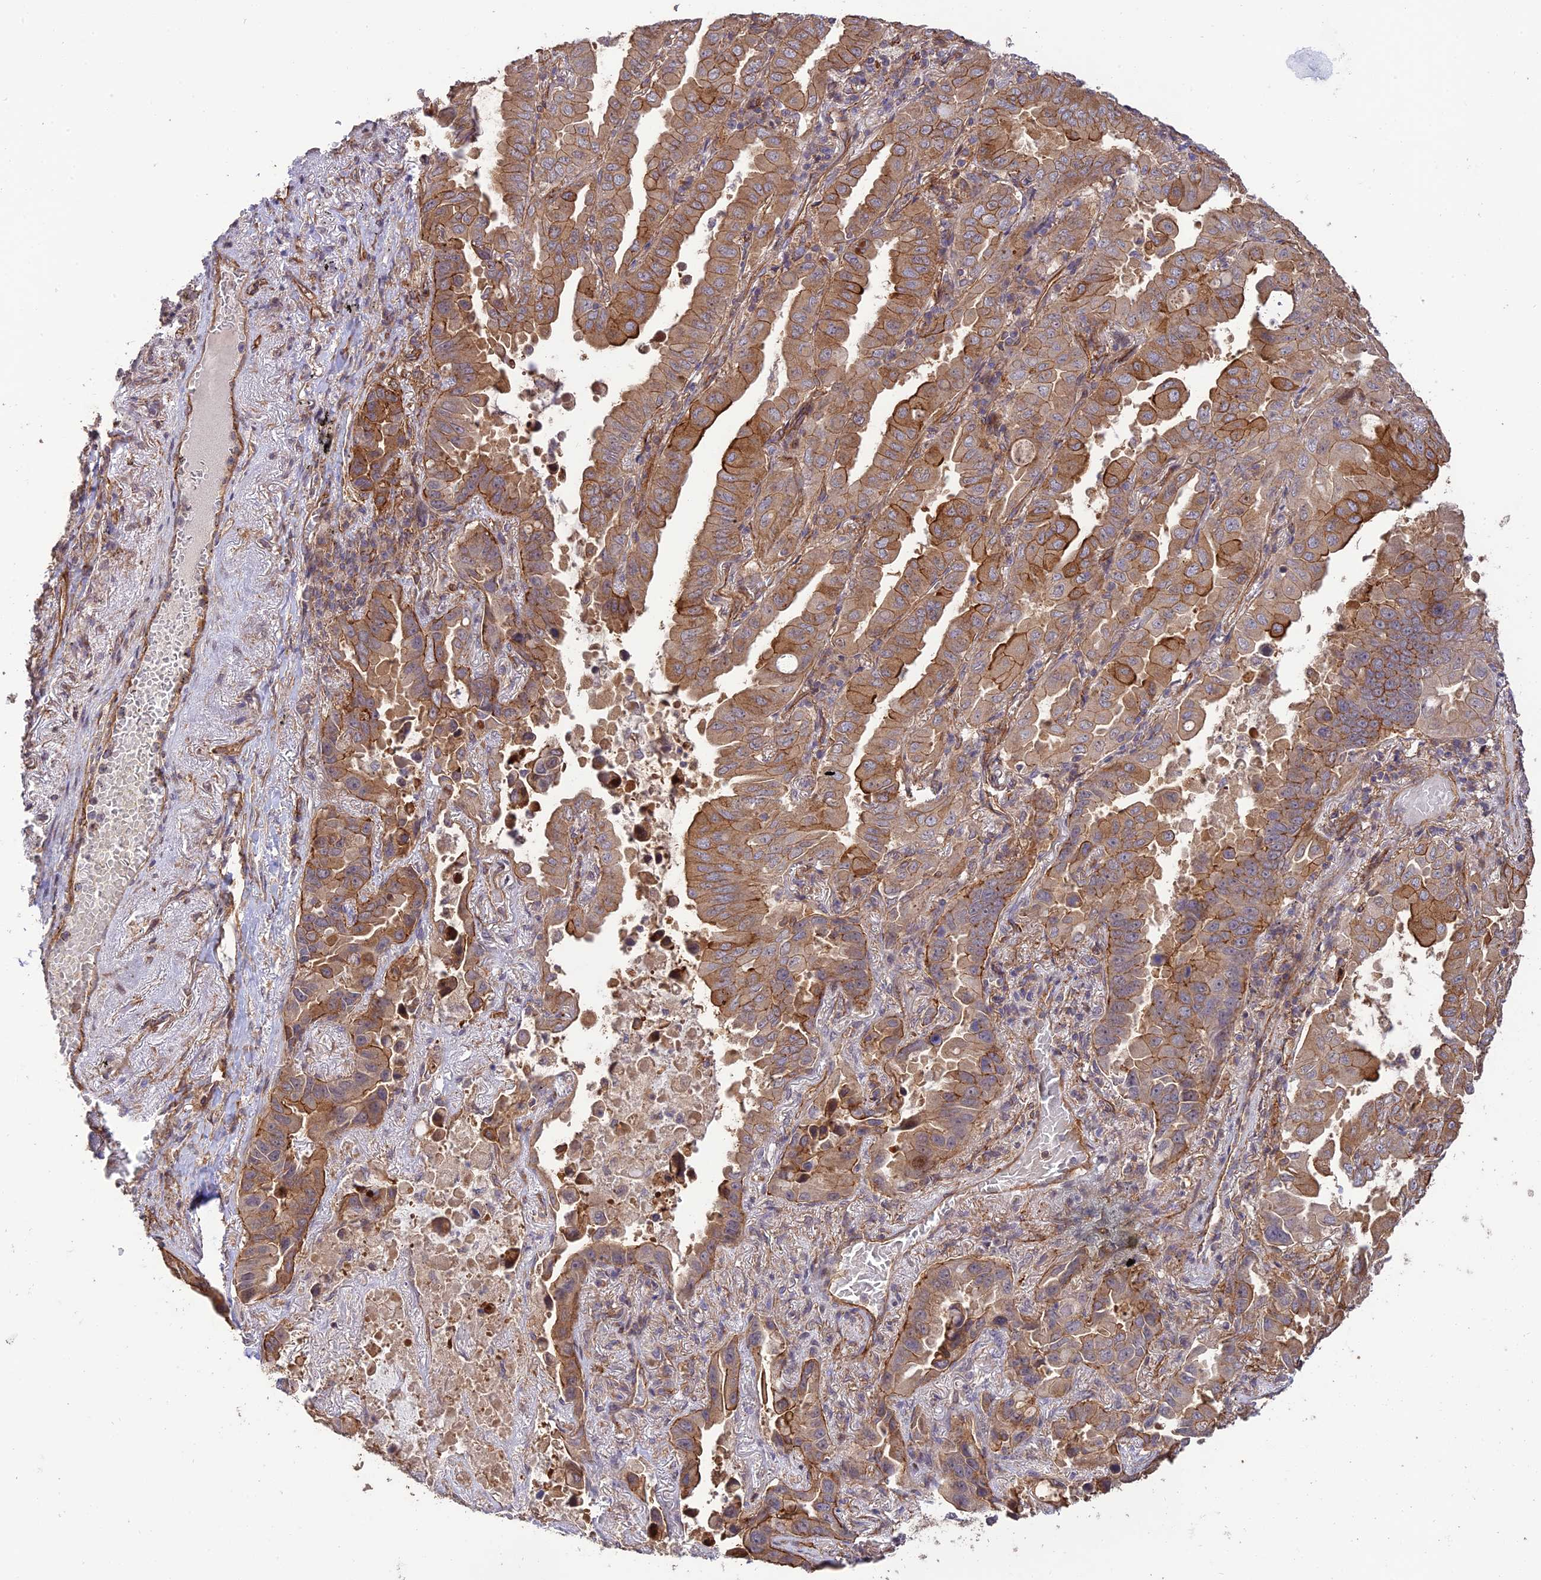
{"staining": {"intensity": "moderate", "quantity": ">75%", "location": "cytoplasmic/membranous"}, "tissue": "lung cancer", "cell_type": "Tumor cells", "image_type": "cancer", "snomed": [{"axis": "morphology", "description": "Adenocarcinoma, NOS"}, {"axis": "topography", "description": "Lung"}], "caption": "Lung cancer (adenocarcinoma) was stained to show a protein in brown. There is medium levels of moderate cytoplasmic/membranous expression in about >75% of tumor cells.", "gene": "HOMER2", "patient": {"sex": "male", "age": 64}}